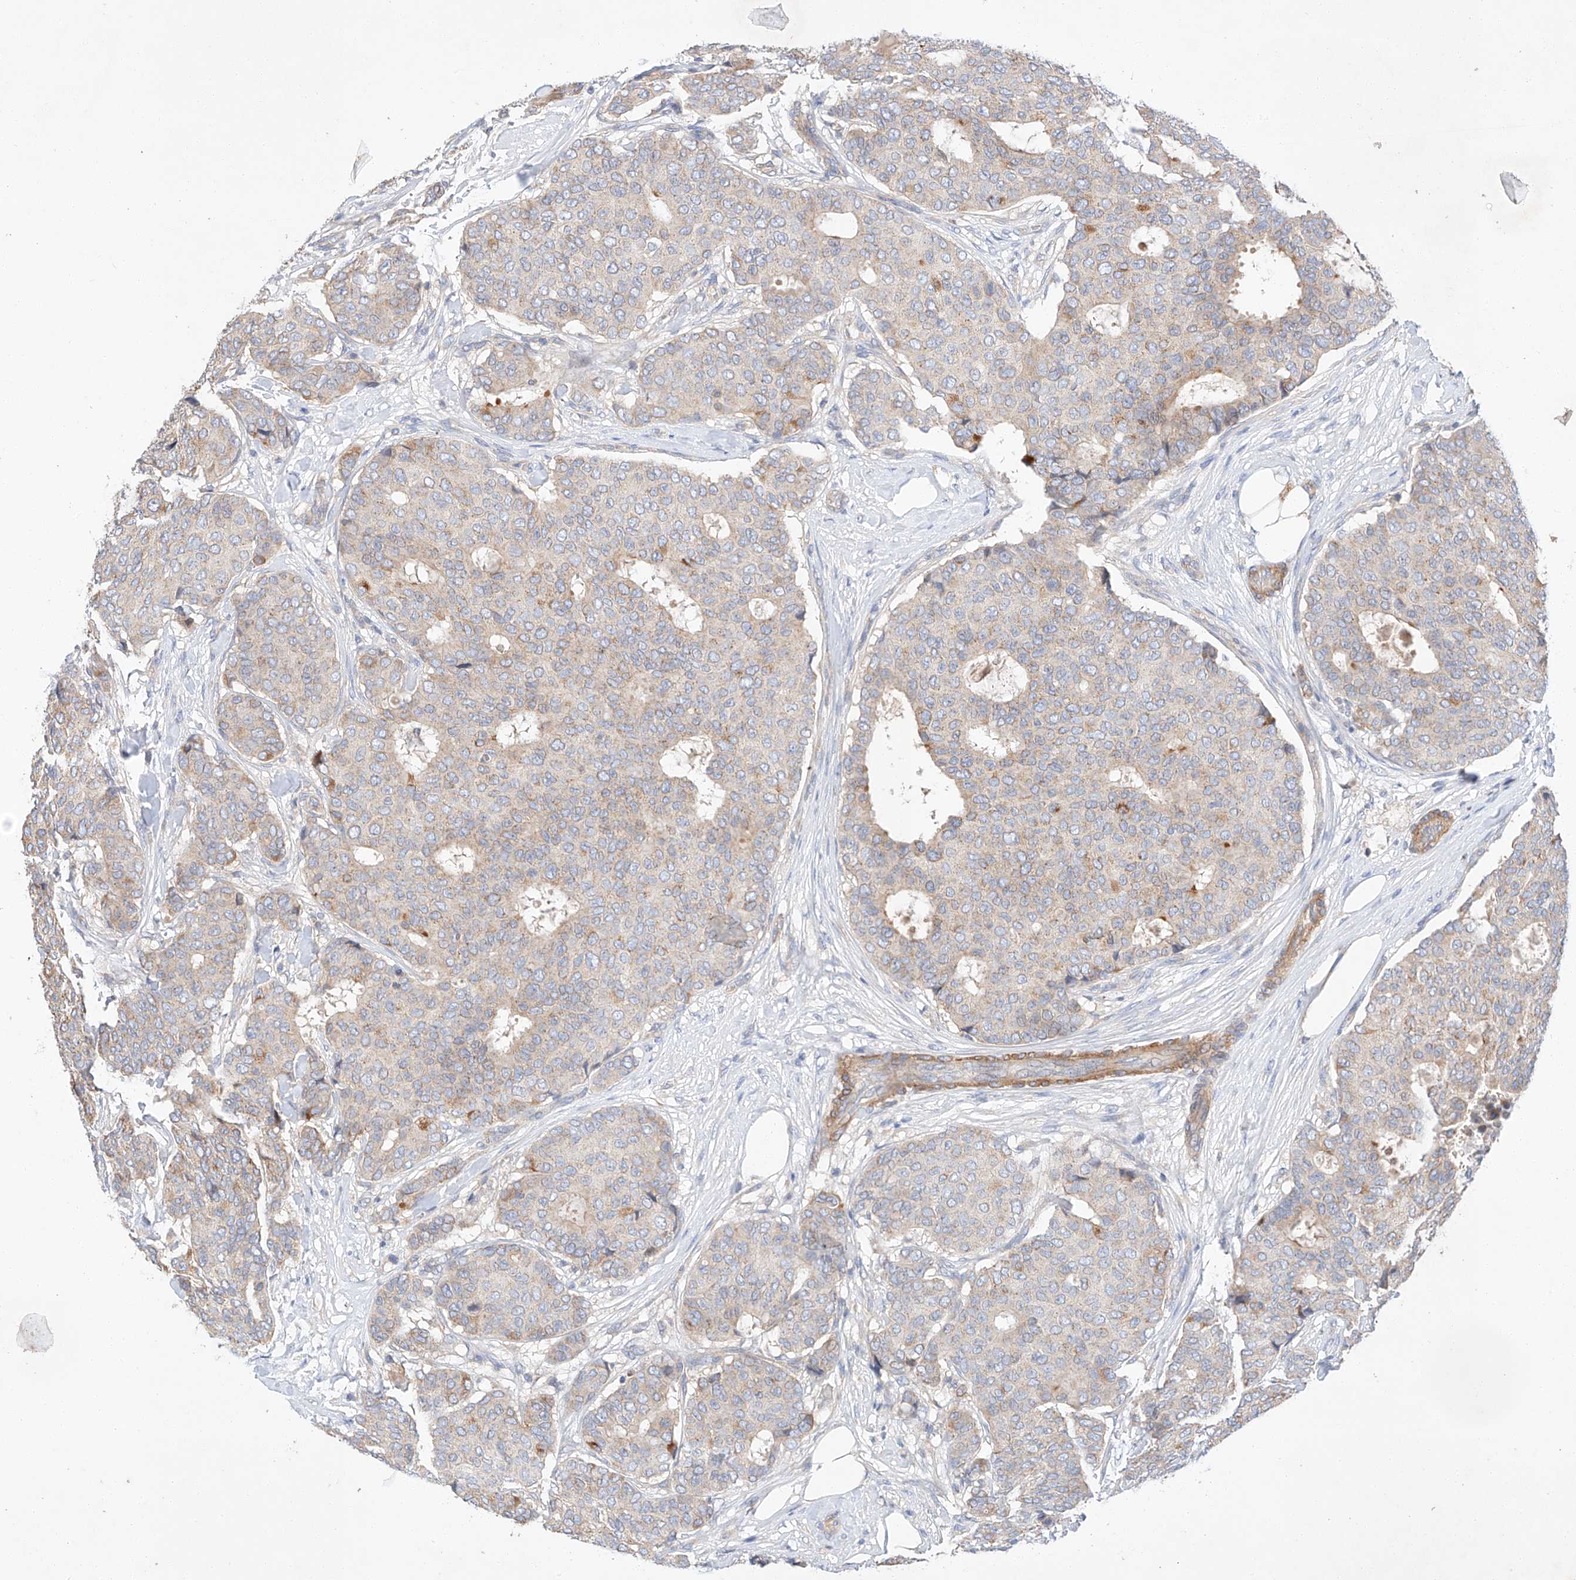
{"staining": {"intensity": "weak", "quantity": "<25%", "location": "cytoplasmic/membranous"}, "tissue": "breast cancer", "cell_type": "Tumor cells", "image_type": "cancer", "snomed": [{"axis": "morphology", "description": "Duct carcinoma"}, {"axis": "topography", "description": "Breast"}], "caption": "High magnification brightfield microscopy of infiltrating ductal carcinoma (breast) stained with DAB (3,3'-diaminobenzidine) (brown) and counterstained with hematoxylin (blue): tumor cells show no significant positivity. (IHC, brightfield microscopy, high magnification).", "gene": "C6orf118", "patient": {"sex": "female", "age": 75}}